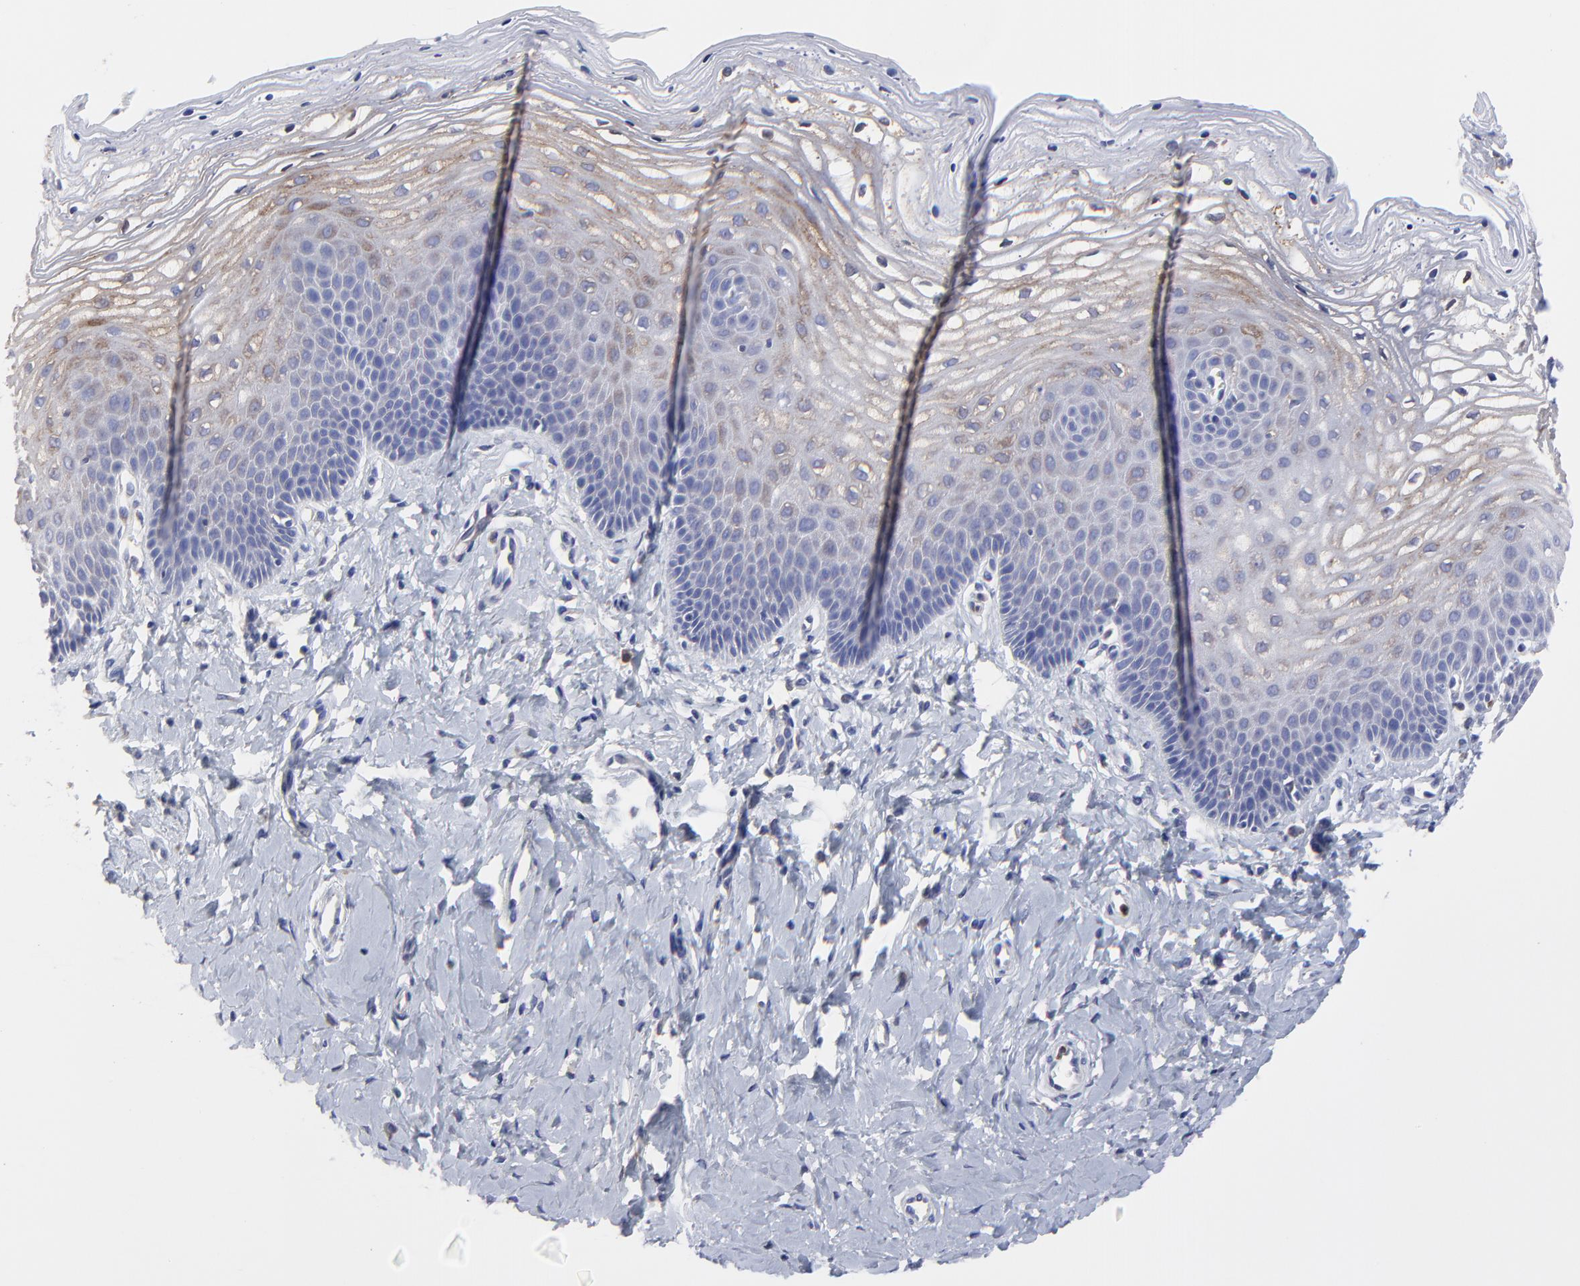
{"staining": {"intensity": "weak", "quantity": "25%-75%", "location": "cytoplasmic/membranous"}, "tissue": "vagina", "cell_type": "Squamous epithelial cells", "image_type": "normal", "snomed": [{"axis": "morphology", "description": "Normal tissue, NOS"}, {"axis": "topography", "description": "Vagina"}], "caption": "Protein staining by immunohistochemistry reveals weak cytoplasmic/membranous staining in about 25%-75% of squamous epithelial cells in unremarkable vagina. The protein is stained brown, and the nuclei are stained in blue (DAB (3,3'-diaminobenzidine) IHC with brightfield microscopy, high magnification).", "gene": "MOSPD2", "patient": {"sex": "female", "age": 68}}